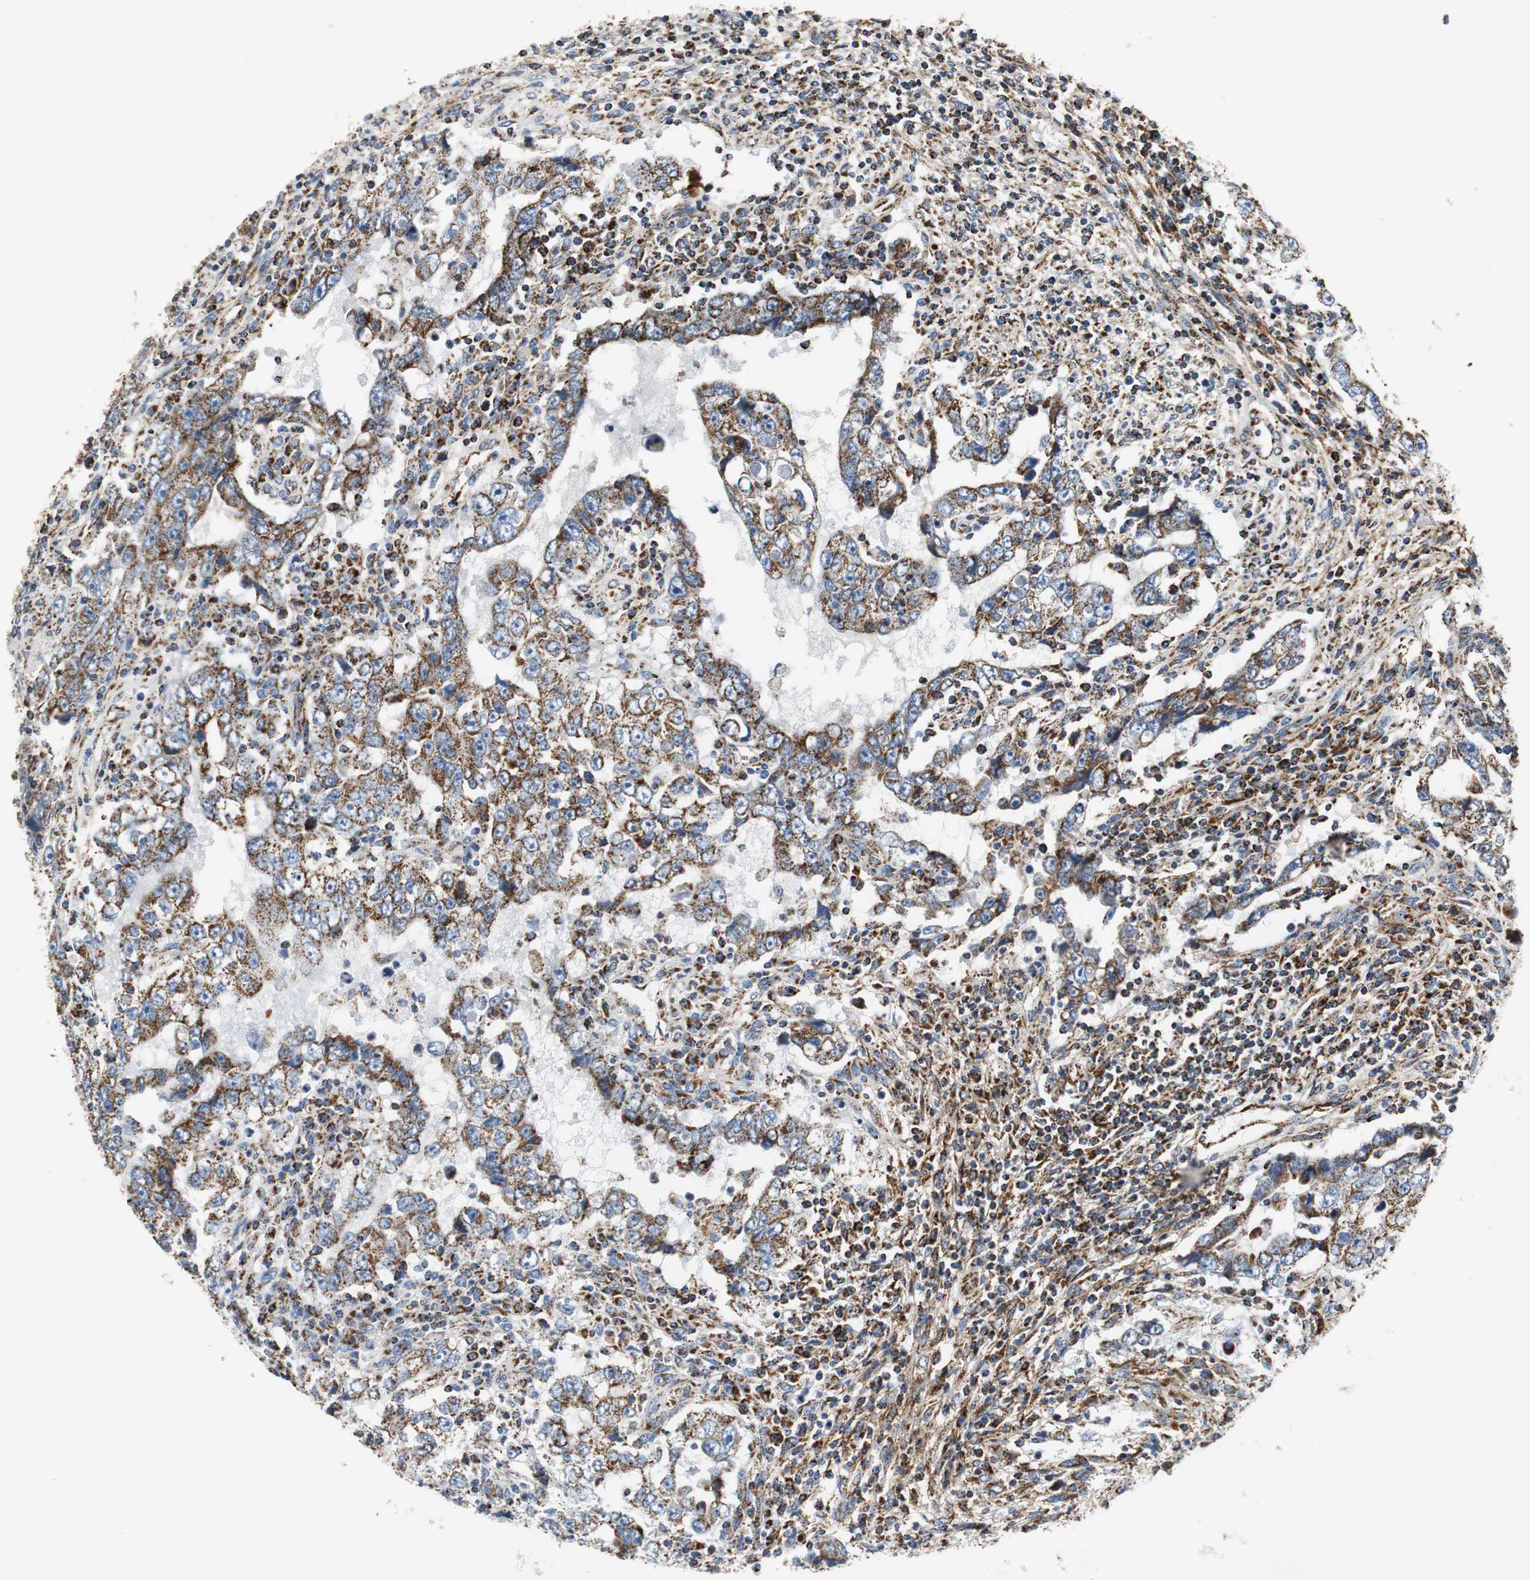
{"staining": {"intensity": "strong", "quantity": ">75%", "location": "cytoplasmic/membranous"}, "tissue": "testis cancer", "cell_type": "Tumor cells", "image_type": "cancer", "snomed": [{"axis": "morphology", "description": "Carcinoma, Embryonal, NOS"}, {"axis": "topography", "description": "Testis"}], "caption": "A brown stain shows strong cytoplasmic/membranous staining of a protein in human testis cancer (embryonal carcinoma) tumor cells. (Stains: DAB in brown, nuclei in blue, Microscopy: brightfield microscopy at high magnification).", "gene": "C1QTNF7", "patient": {"sex": "male", "age": 26}}